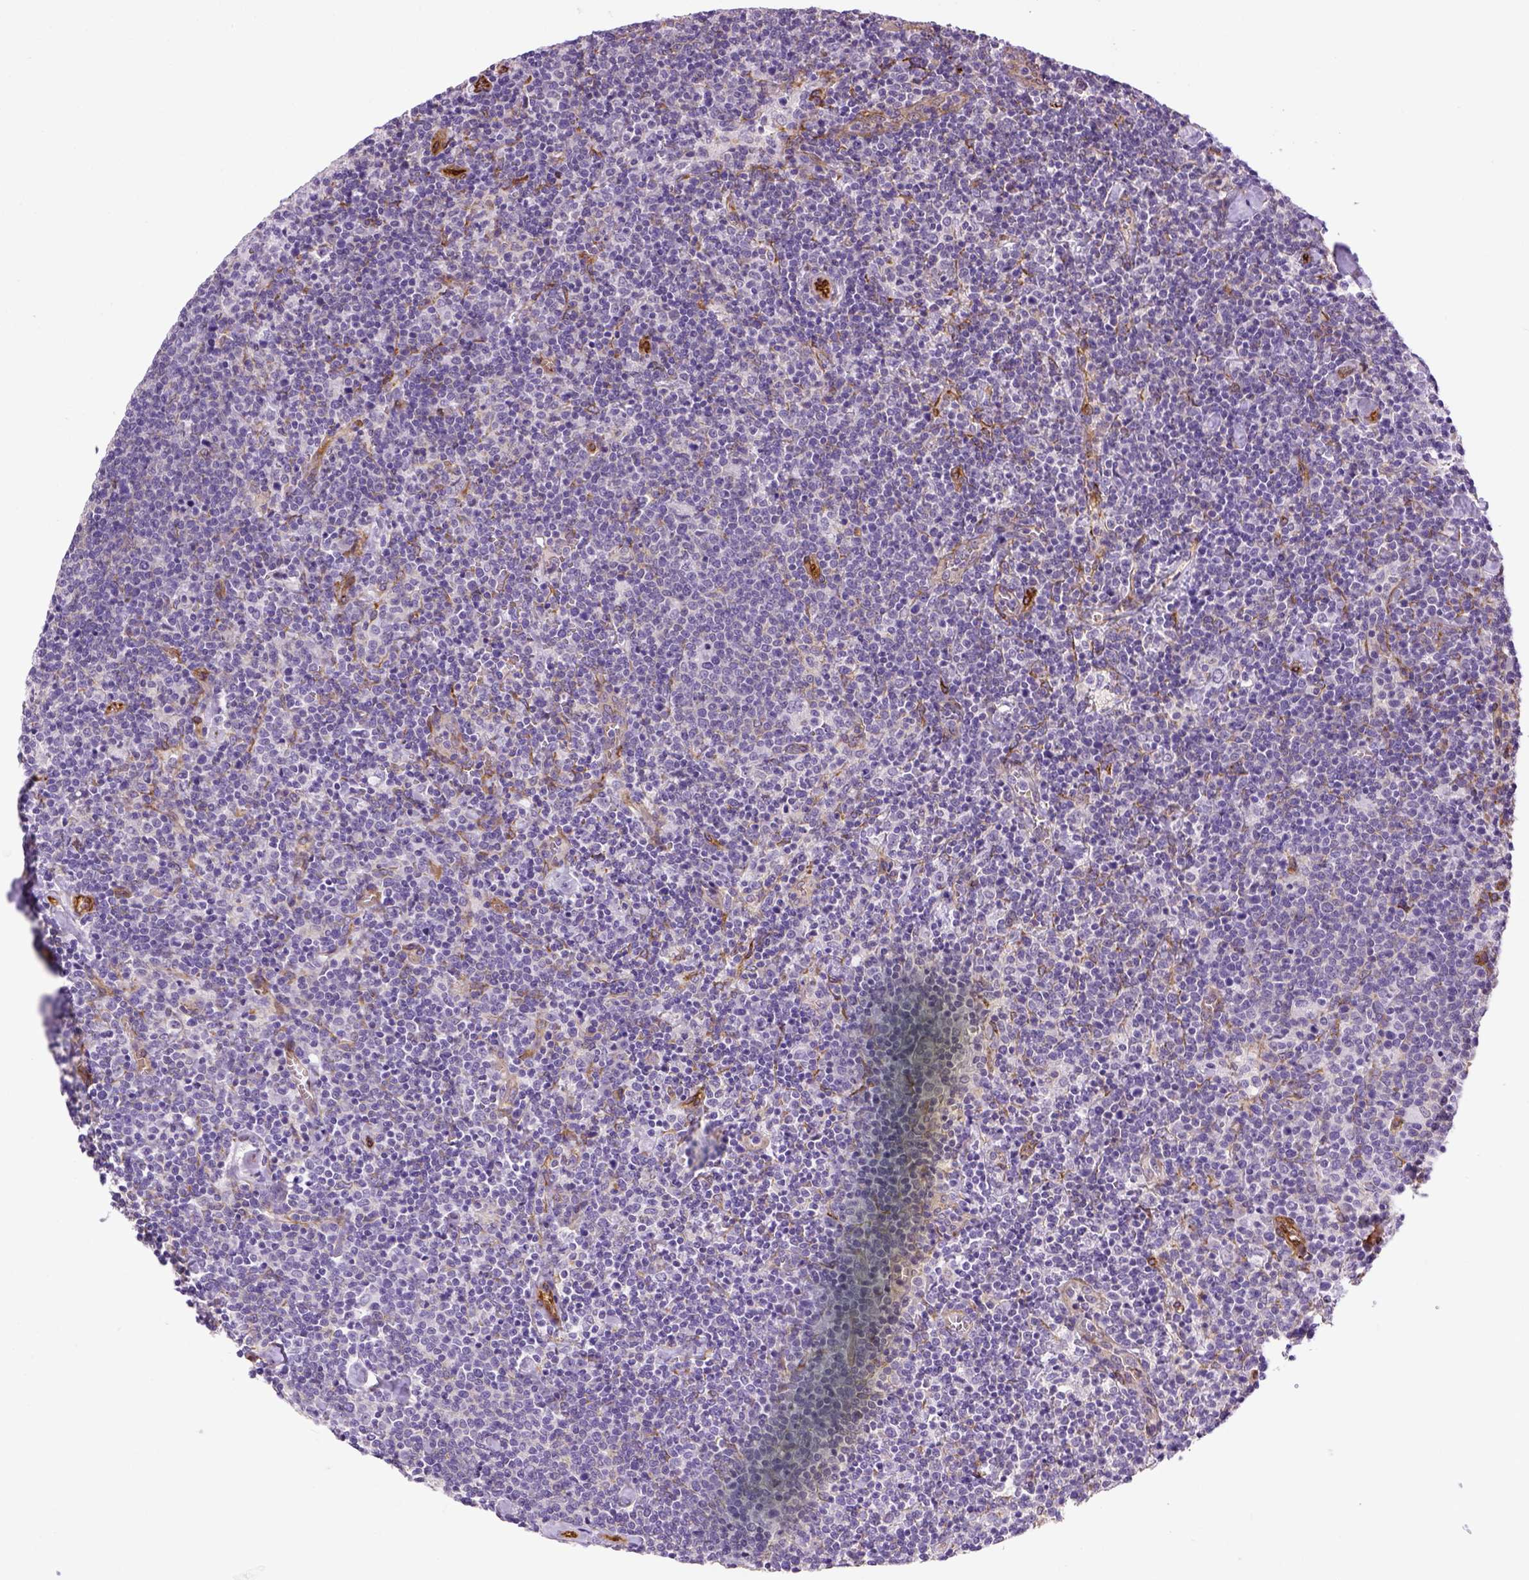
{"staining": {"intensity": "negative", "quantity": "none", "location": "none"}, "tissue": "lymphoma", "cell_type": "Tumor cells", "image_type": "cancer", "snomed": [{"axis": "morphology", "description": "Malignant lymphoma, non-Hodgkin's type, High grade"}, {"axis": "topography", "description": "Lymph node"}], "caption": "Immunohistochemistry image of neoplastic tissue: high-grade malignant lymphoma, non-Hodgkin's type stained with DAB displays no significant protein expression in tumor cells. (Stains: DAB immunohistochemistry (IHC) with hematoxylin counter stain, Microscopy: brightfield microscopy at high magnification).", "gene": "KAZN", "patient": {"sex": "male", "age": 61}}